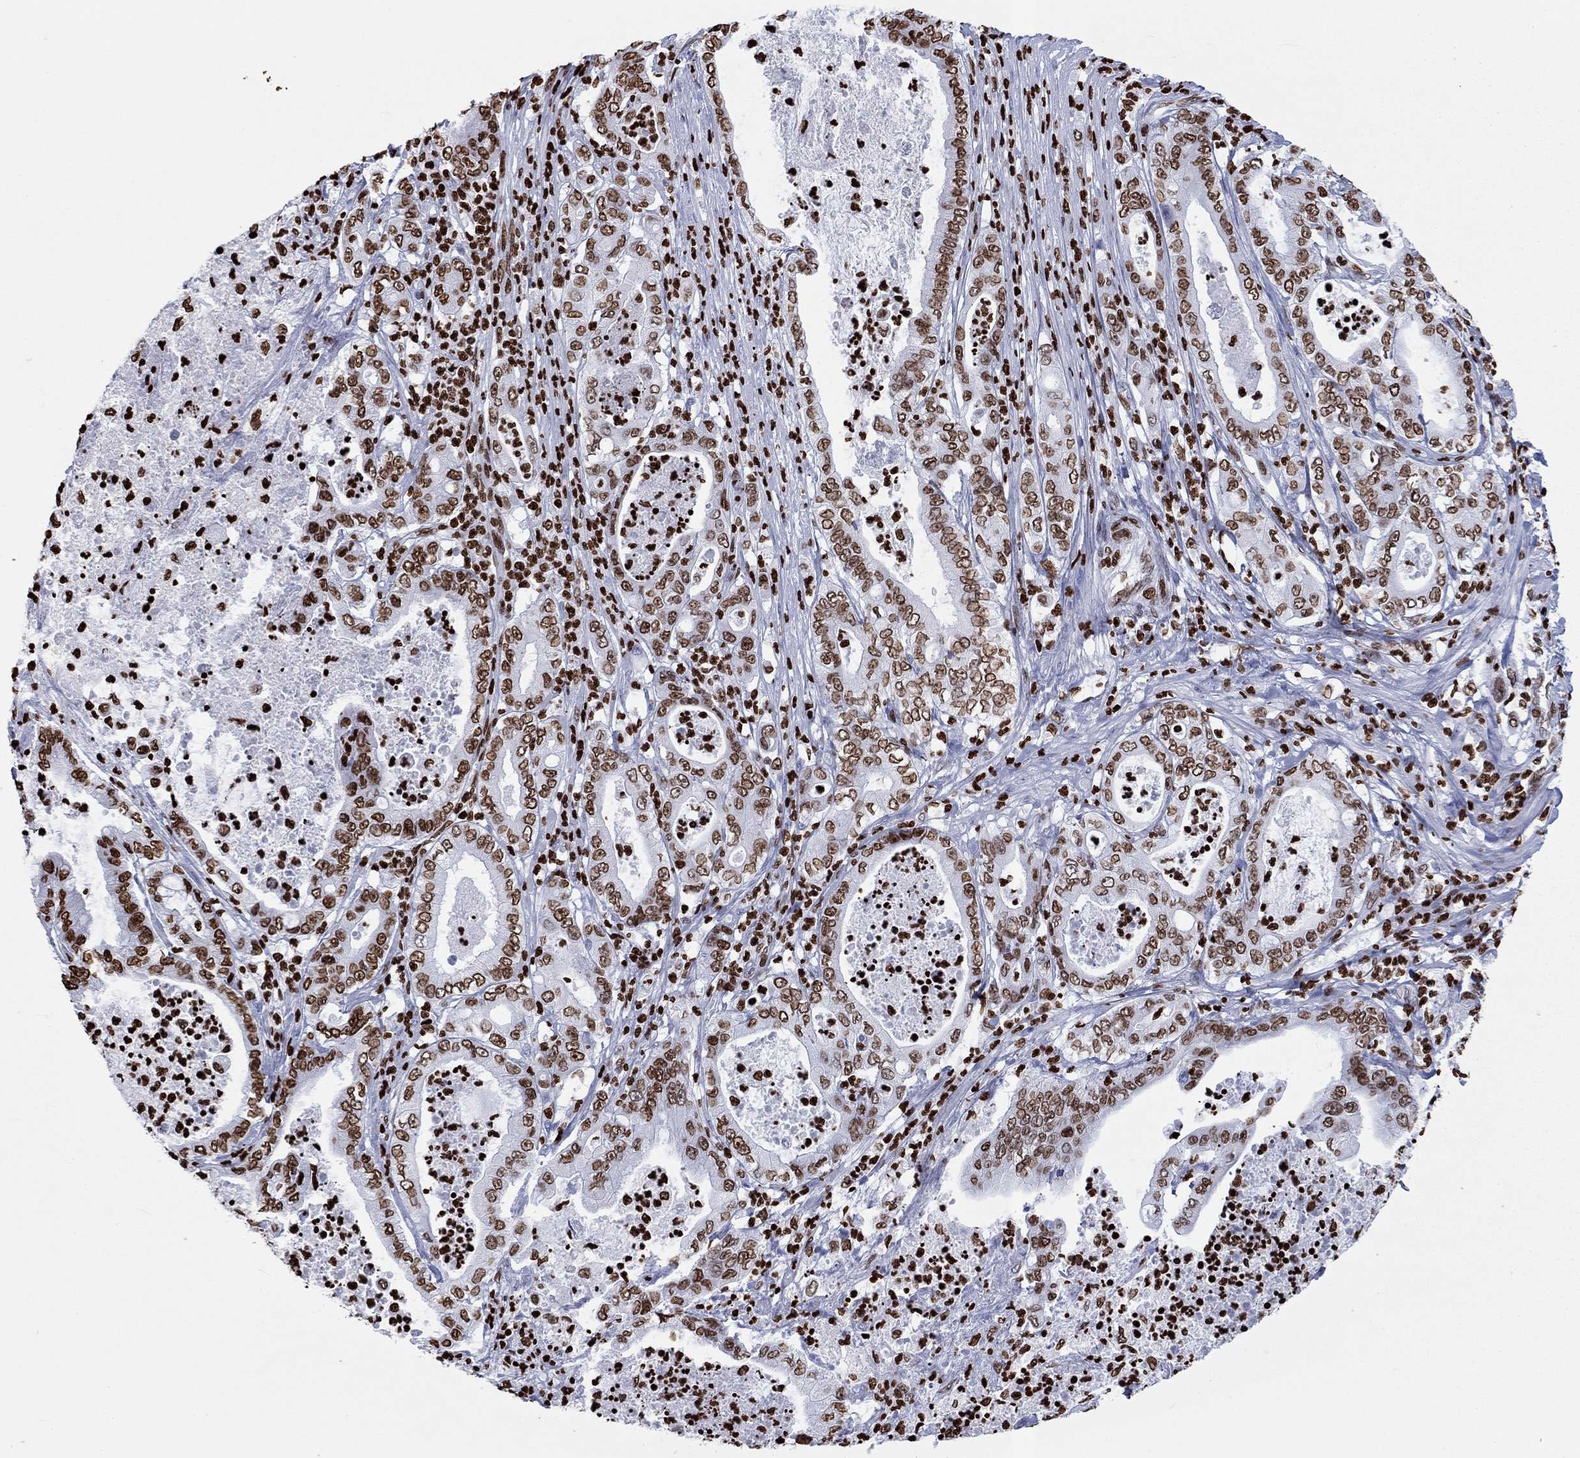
{"staining": {"intensity": "moderate", "quantity": ">75%", "location": "nuclear"}, "tissue": "pancreatic cancer", "cell_type": "Tumor cells", "image_type": "cancer", "snomed": [{"axis": "morphology", "description": "Adenocarcinoma, NOS"}, {"axis": "topography", "description": "Pancreas"}], "caption": "Pancreatic cancer tissue exhibits moderate nuclear positivity in about >75% of tumor cells", "gene": "H1-5", "patient": {"sex": "male", "age": 71}}